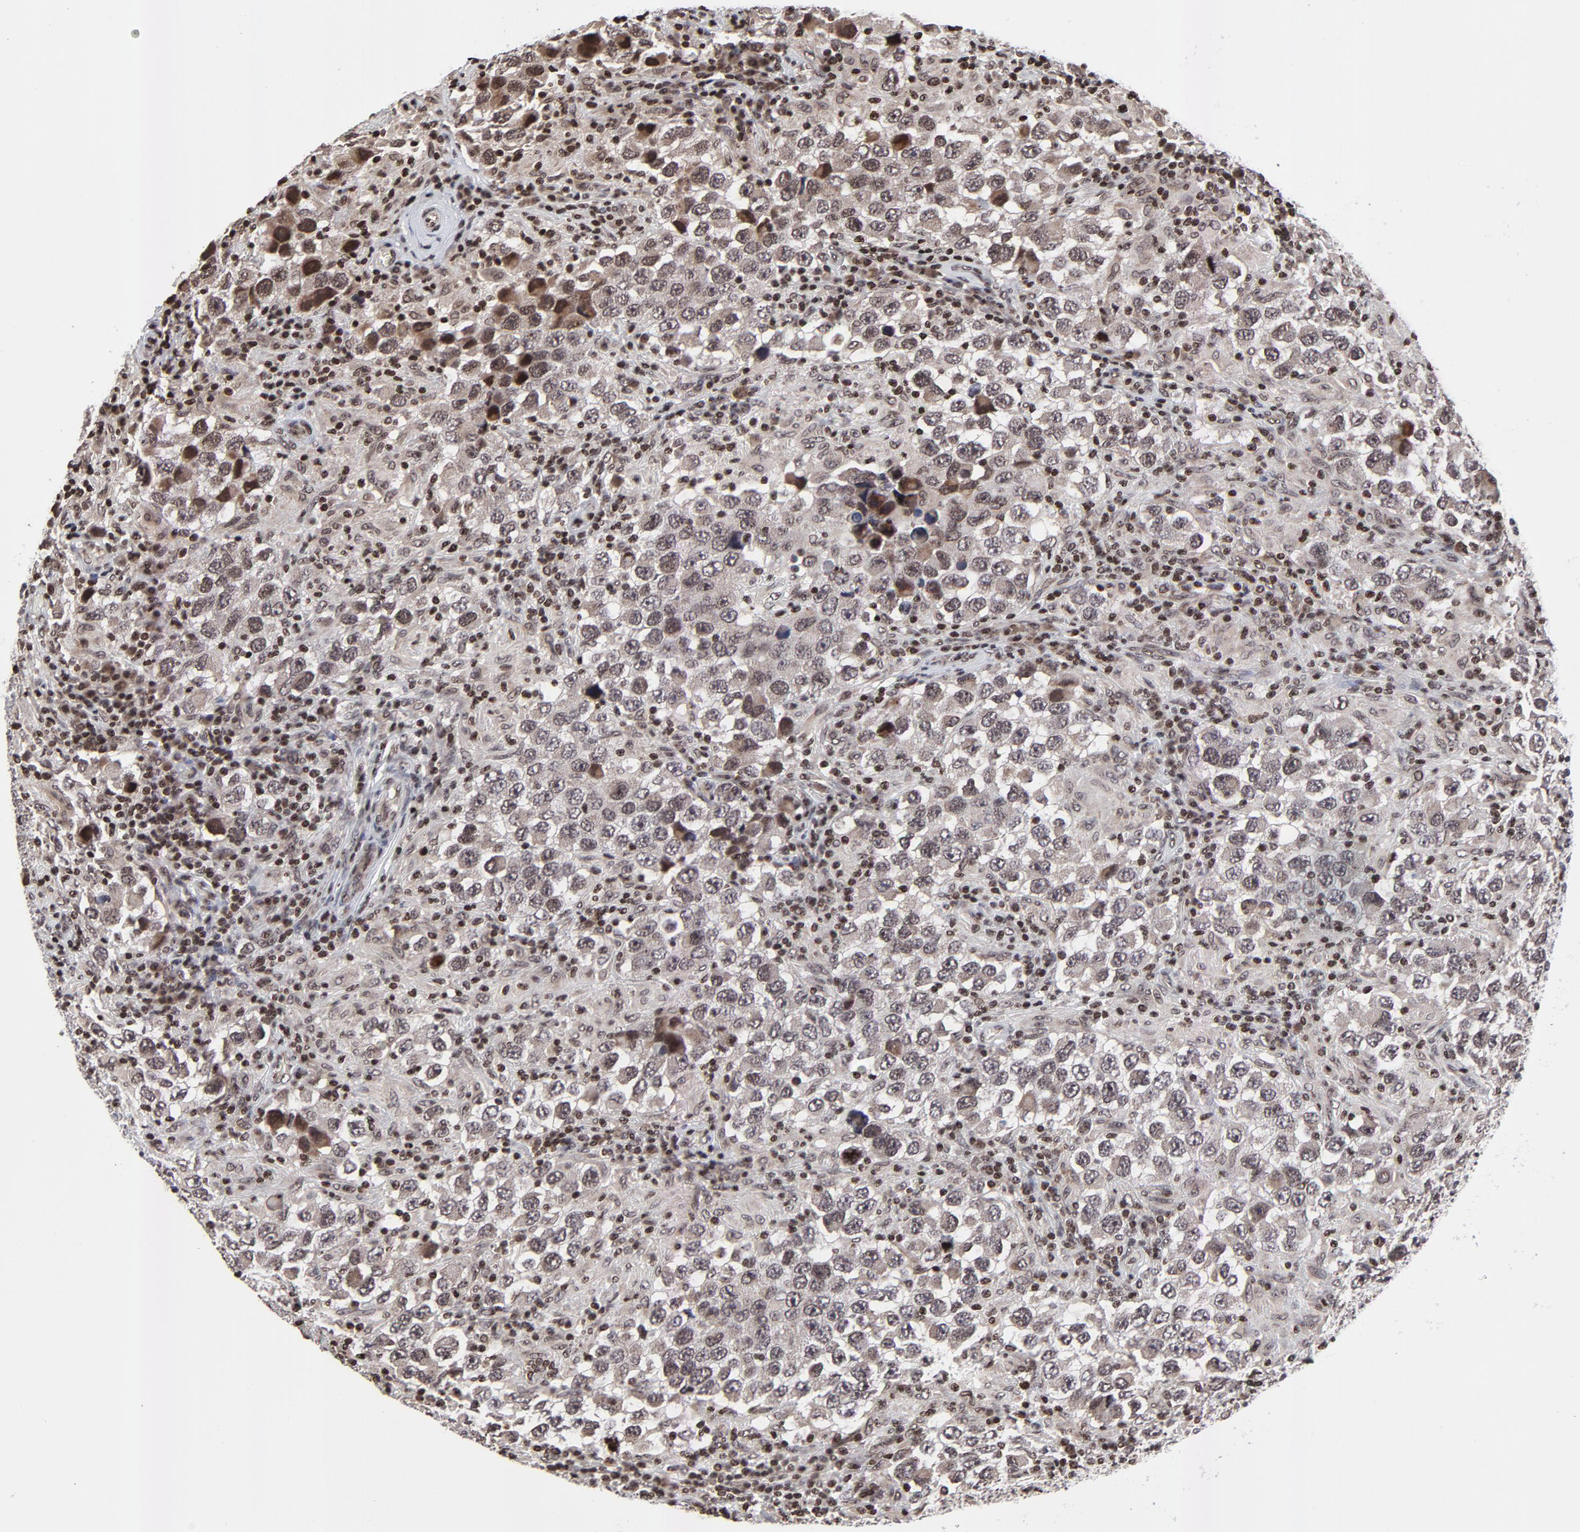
{"staining": {"intensity": "moderate", "quantity": ">75%", "location": "cytoplasmic/membranous,nuclear"}, "tissue": "testis cancer", "cell_type": "Tumor cells", "image_type": "cancer", "snomed": [{"axis": "morphology", "description": "Carcinoma, Embryonal, NOS"}, {"axis": "topography", "description": "Testis"}], "caption": "This image exhibits IHC staining of human testis cancer (embryonal carcinoma), with medium moderate cytoplasmic/membranous and nuclear positivity in approximately >75% of tumor cells.", "gene": "ZNF777", "patient": {"sex": "male", "age": 21}}